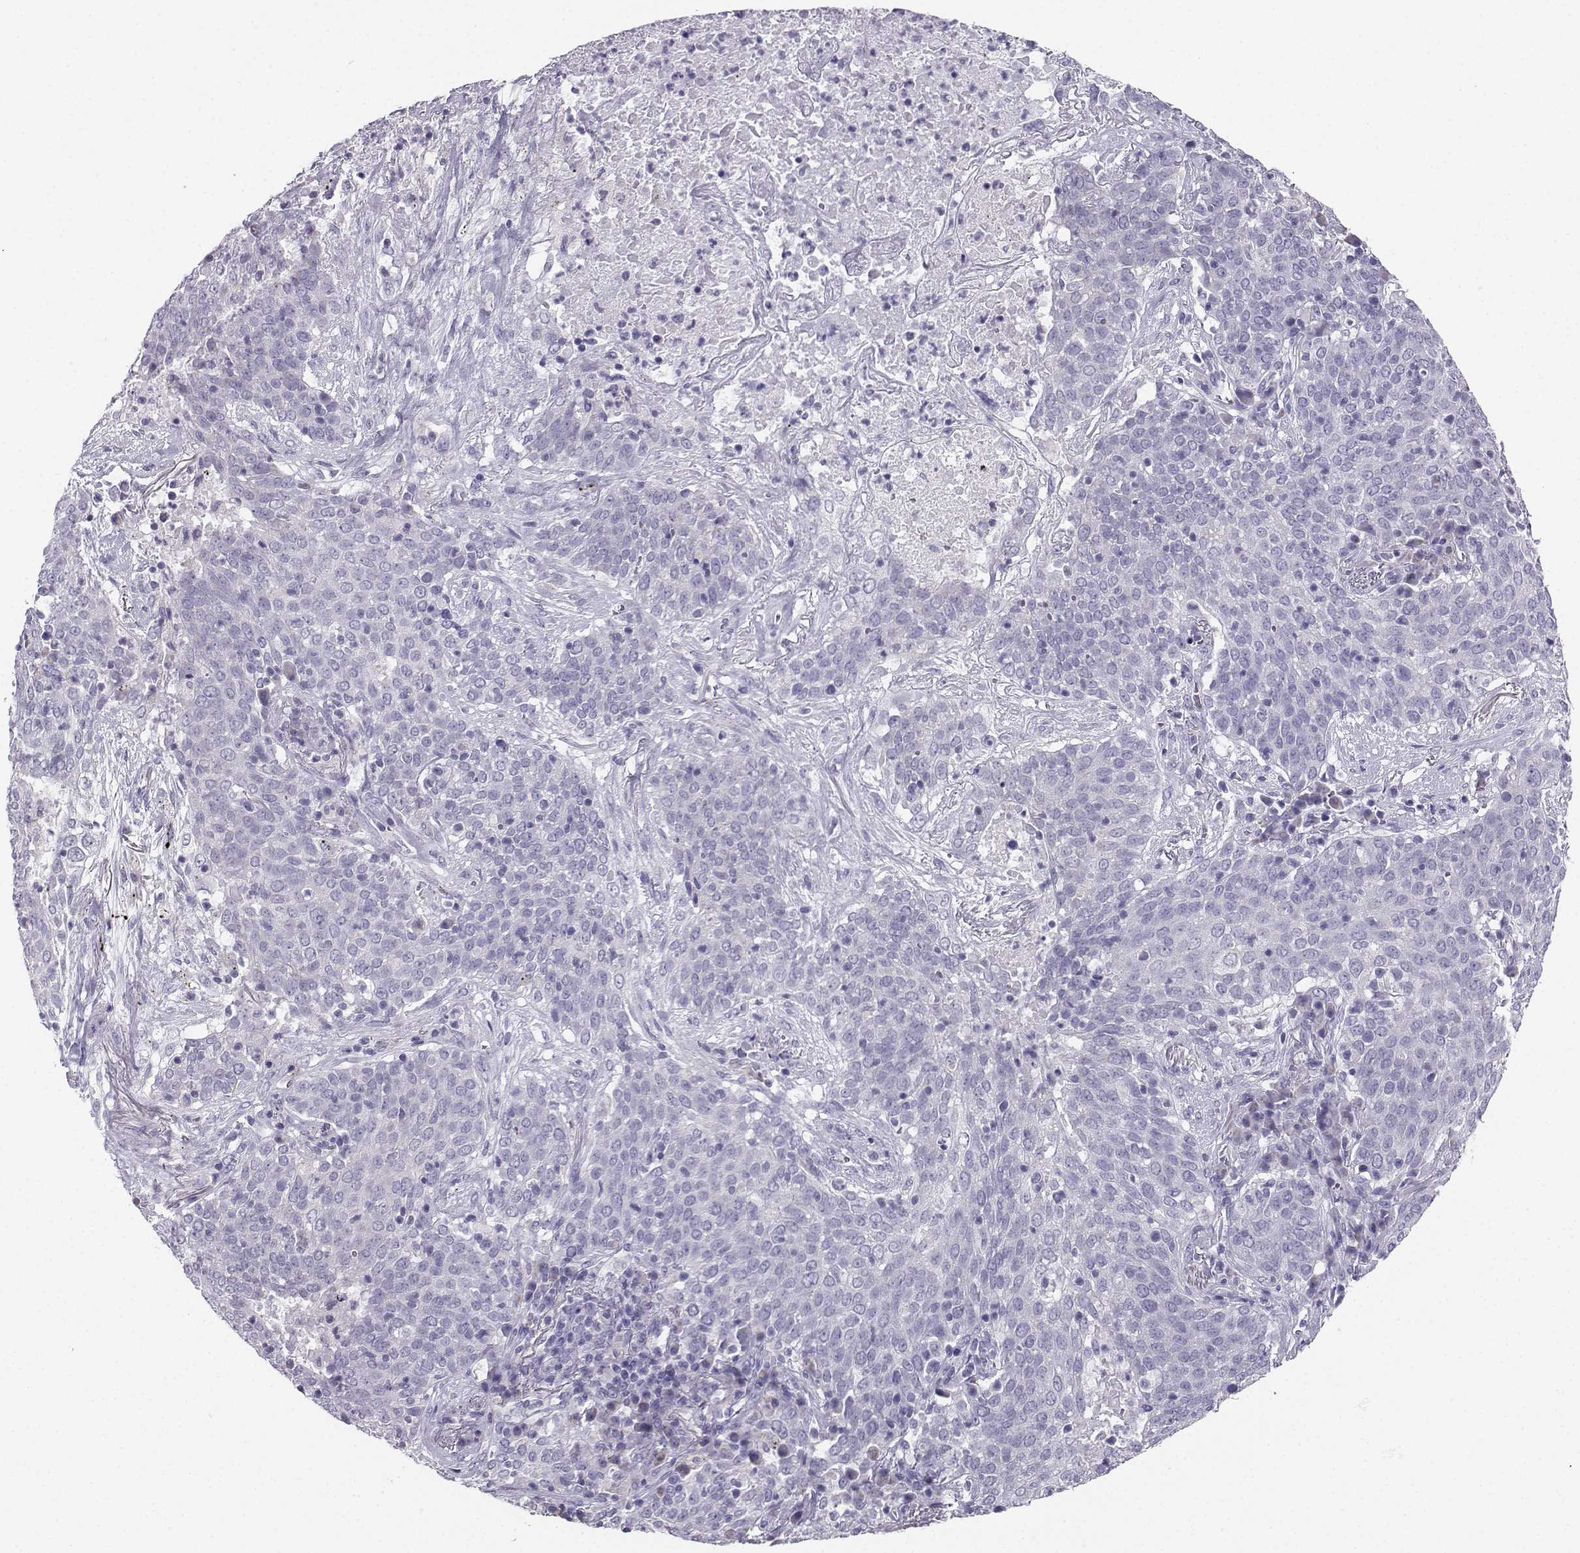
{"staining": {"intensity": "negative", "quantity": "none", "location": "none"}, "tissue": "lung cancer", "cell_type": "Tumor cells", "image_type": "cancer", "snomed": [{"axis": "morphology", "description": "Squamous cell carcinoma, NOS"}, {"axis": "topography", "description": "Lung"}], "caption": "Human lung cancer (squamous cell carcinoma) stained for a protein using immunohistochemistry (IHC) reveals no staining in tumor cells.", "gene": "AVP", "patient": {"sex": "male", "age": 82}}